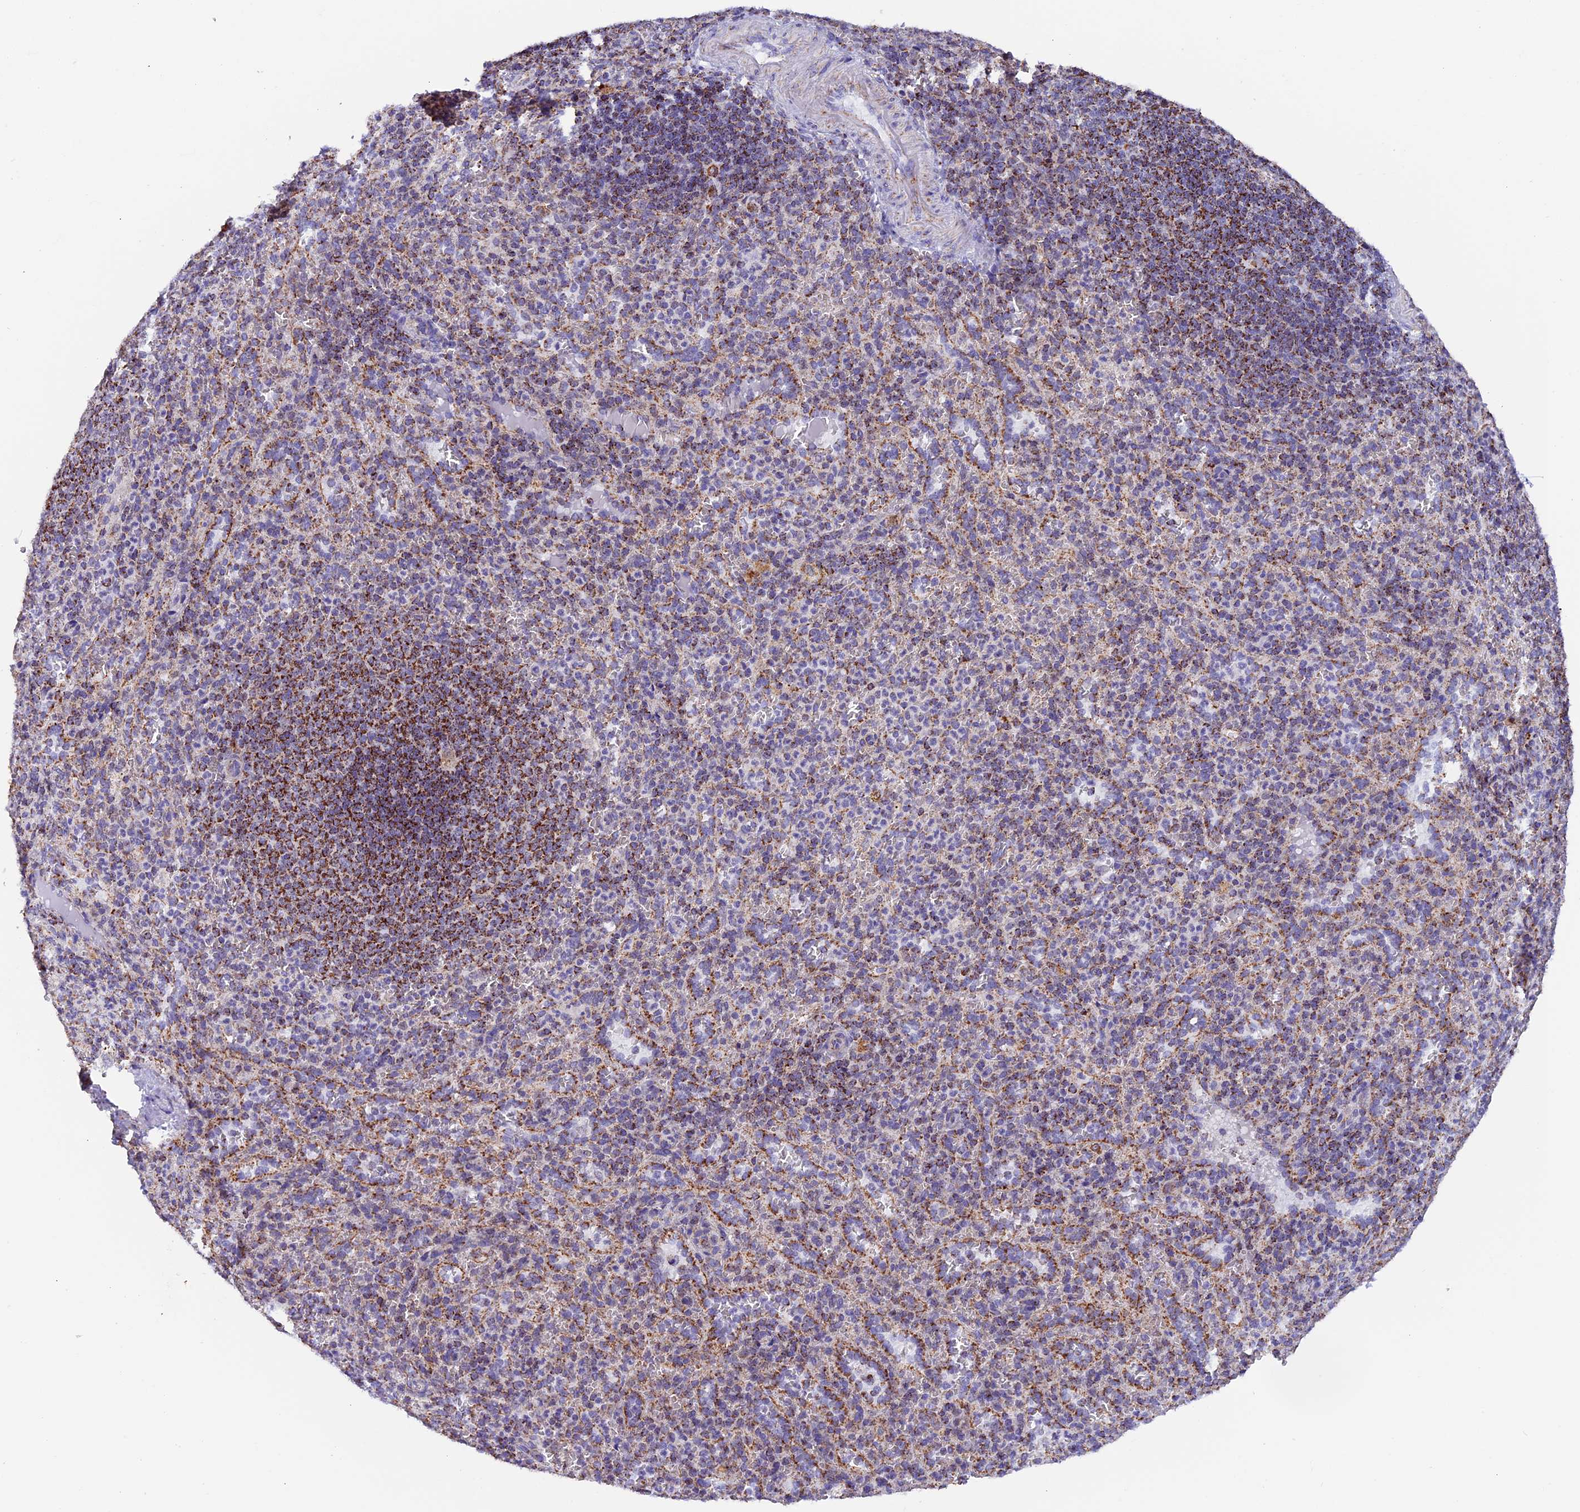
{"staining": {"intensity": "moderate", "quantity": "25%-75%", "location": "cytoplasmic/membranous"}, "tissue": "spleen", "cell_type": "Cells in red pulp", "image_type": "normal", "snomed": [{"axis": "morphology", "description": "Normal tissue, NOS"}, {"axis": "topography", "description": "Spleen"}], "caption": "IHC histopathology image of unremarkable spleen: human spleen stained using immunohistochemistry (IHC) reveals medium levels of moderate protein expression localized specifically in the cytoplasmic/membranous of cells in red pulp, appearing as a cytoplasmic/membranous brown color.", "gene": "TFAM", "patient": {"sex": "female", "age": 21}}